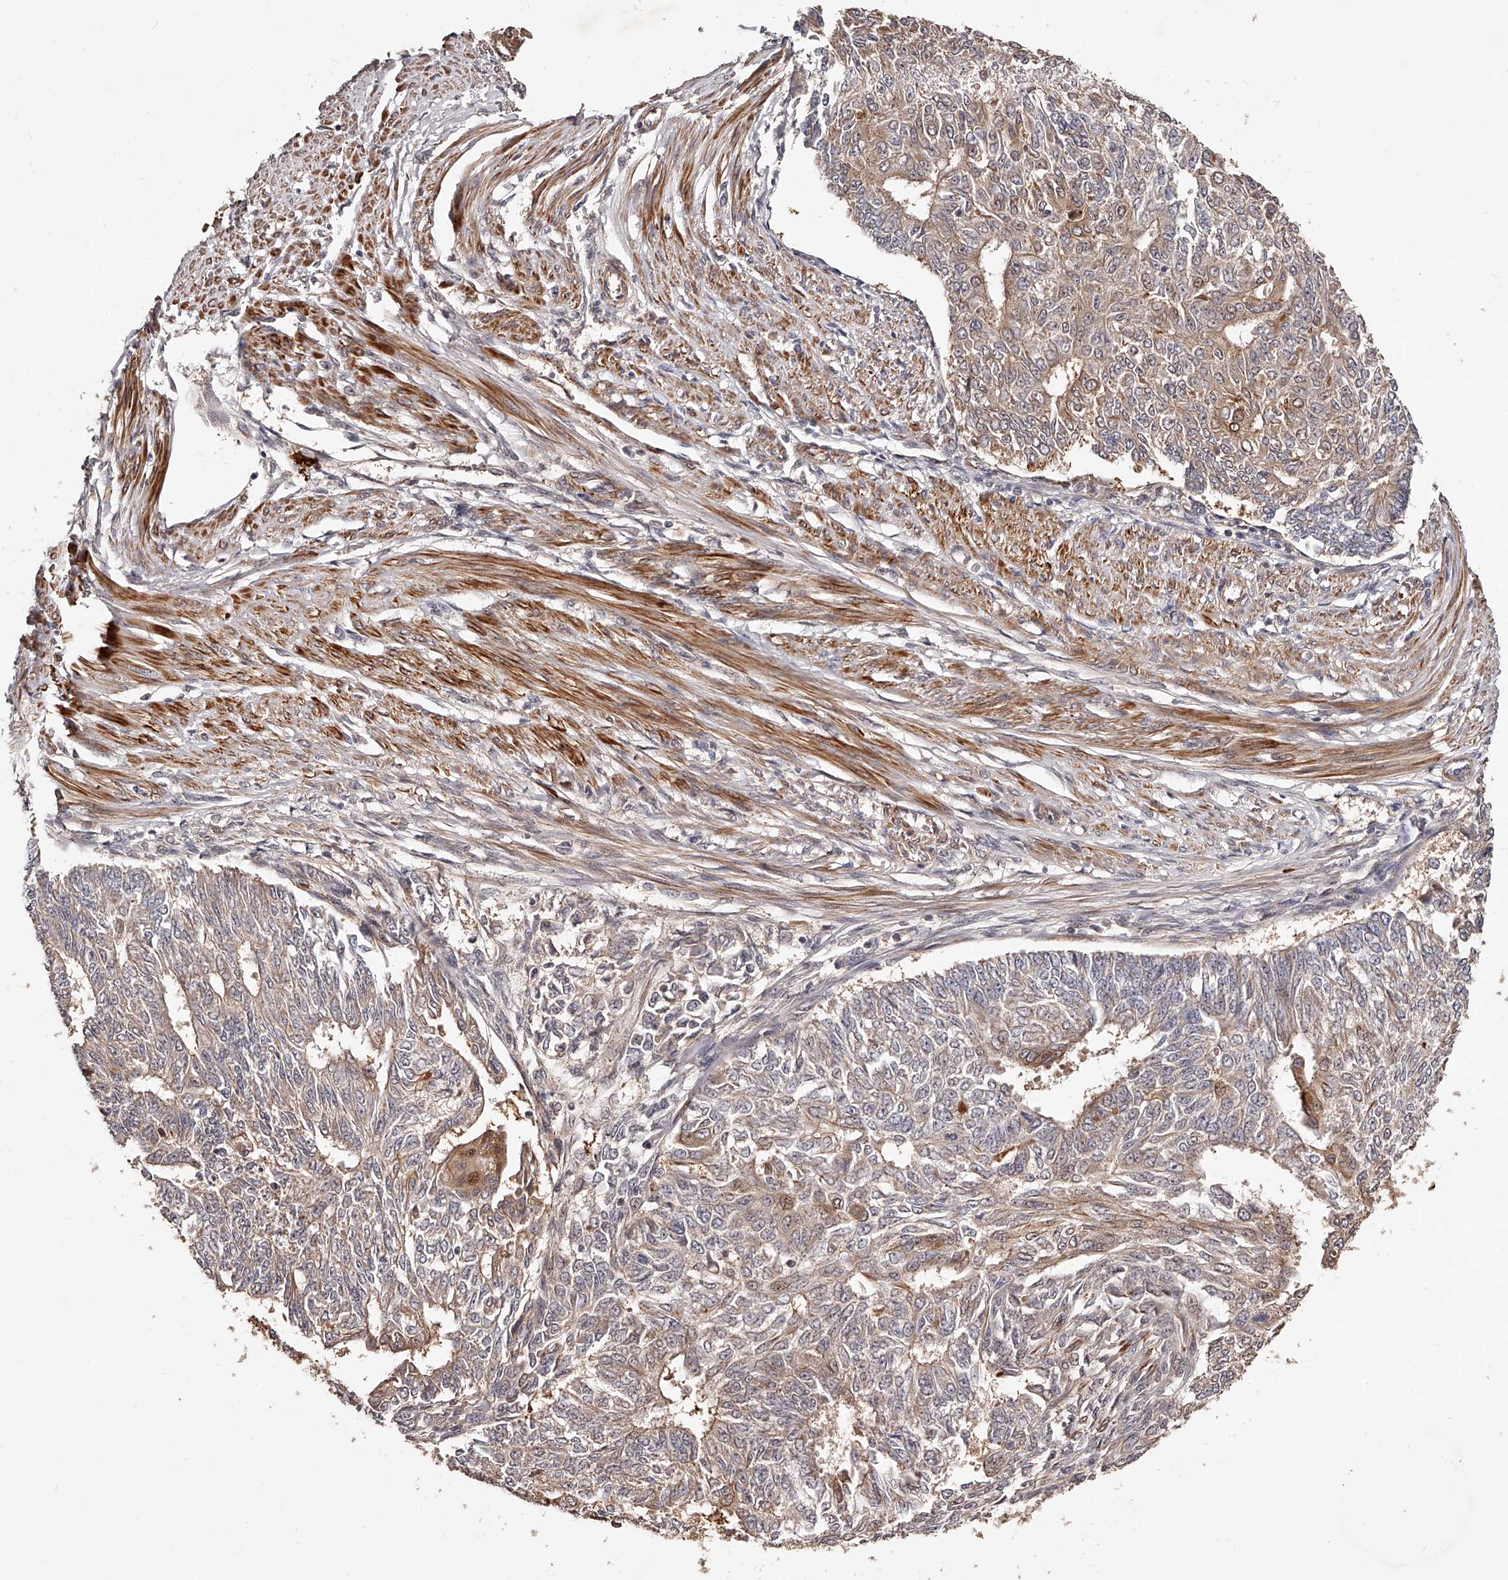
{"staining": {"intensity": "weak", "quantity": "25%-75%", "location": "cytoplasmic/membranous"}, "tissue": "endometrial cancer", "cell_type": "Tumor cells", "image_type": "cancer", "snomed": [{"axis": "morphology", "description": "Adenocarcinoma, NOS"}, {"axis": "topography", "description": "Endometrium"}], "caption": "Immunohistochemistry (IHC) staining of endometrial cancer (adenocarcinoma), which shows low levels of weak cytoplasmic/membranous expression in about 25%-75% of tumor cells indicating weak cytoplasmic/membranous protein positivity. The staining was performed using DAB (3,3'-diaminobenzidine) (brown) for protein detection and nuclei were counterstained in hematoxylin (blue).", "gene": "CUL7", "patient": {"sex": "female", "age": 32}}